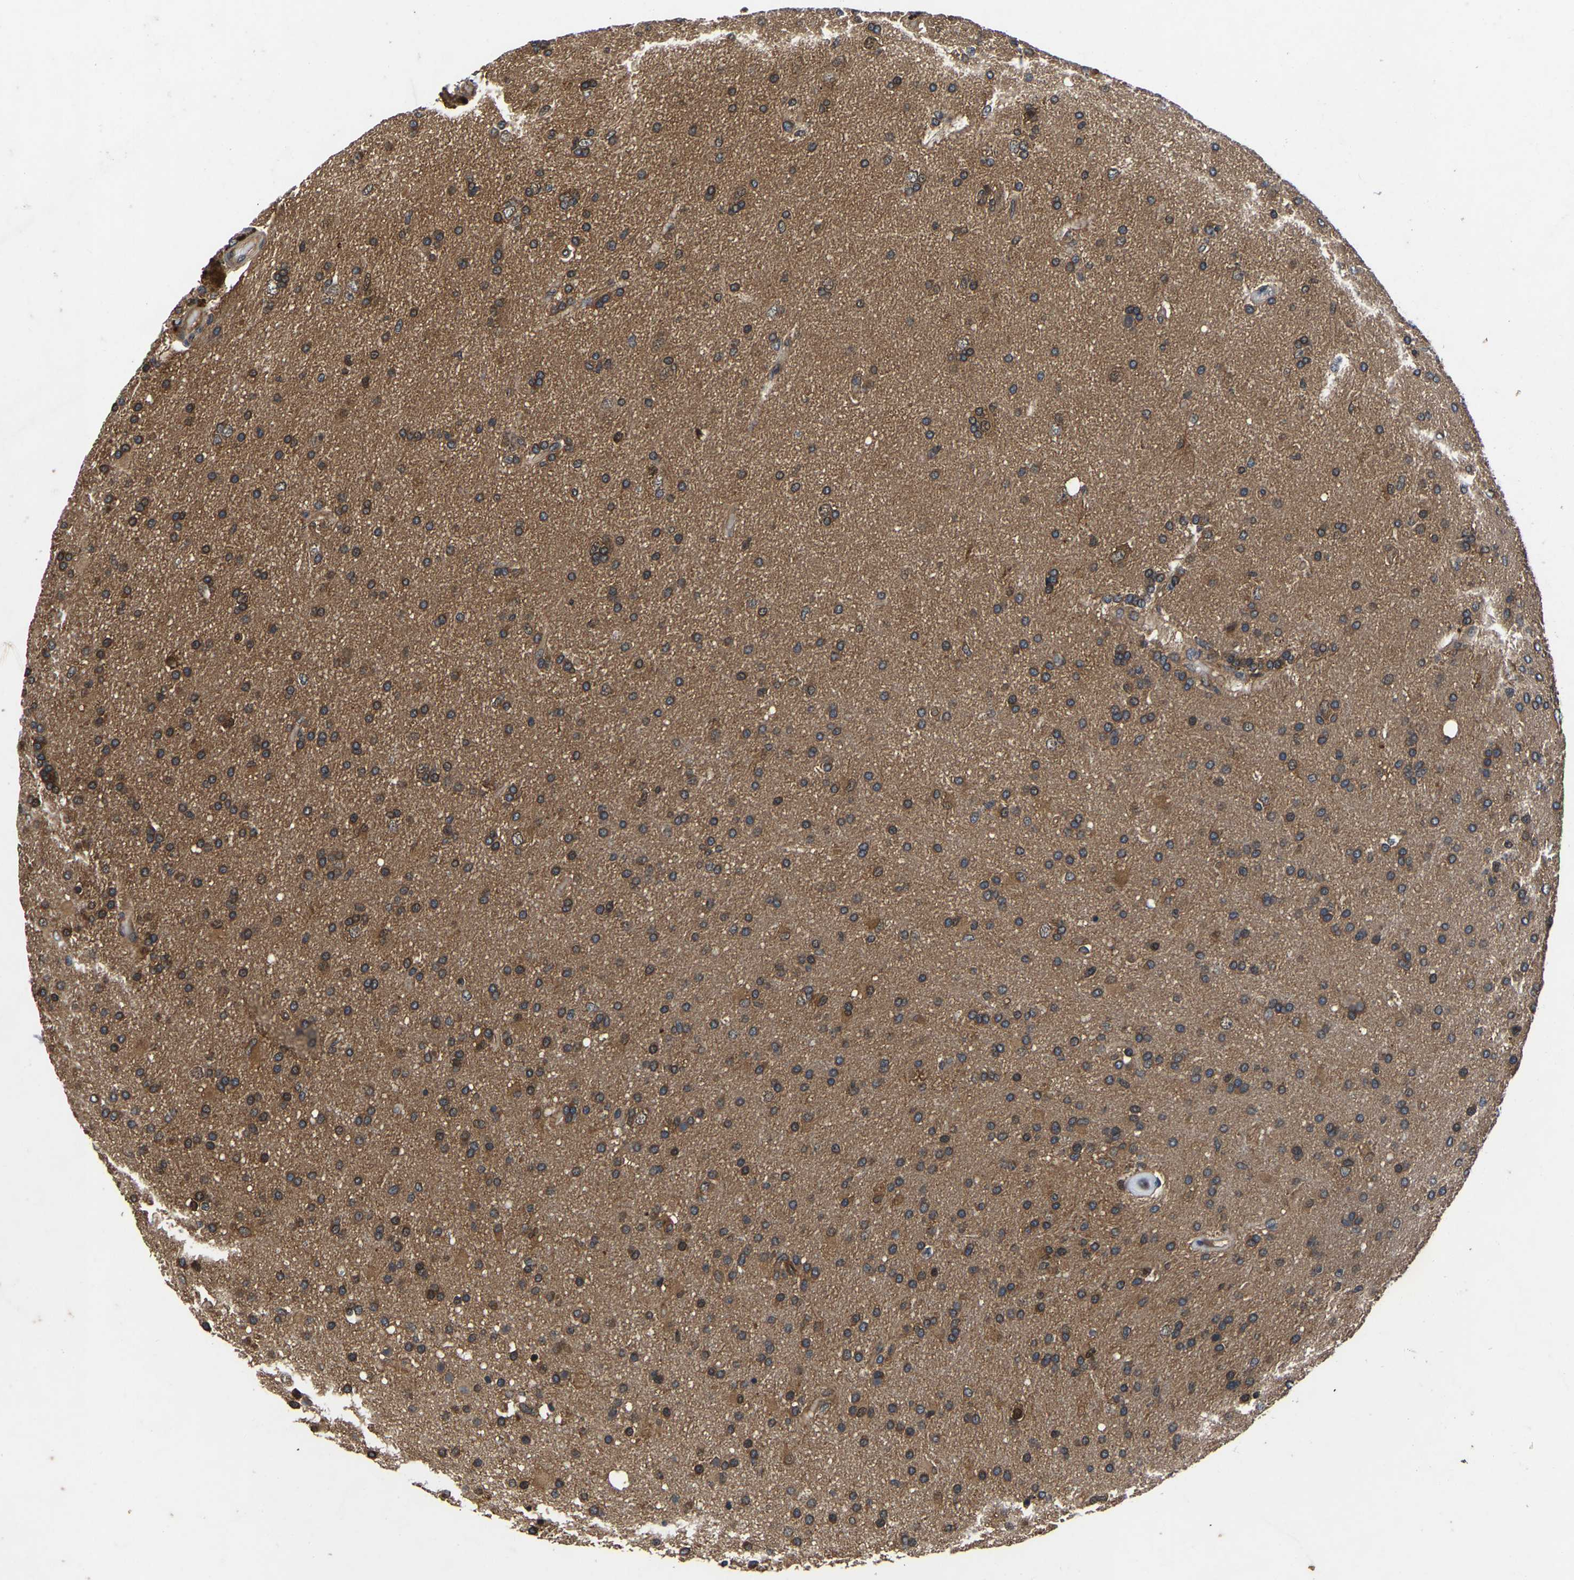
{"staining": {"intensity": "moderate", "quantity": ">75%", "location": "cytoplasmic/membranous"}, "tissue": "glioma", "cell_type": "Tumor cells", "image_type": "cancer", "snomed": [{"axis": "morphology", "description": "Glioma, malignant, High grade"}, {"axis": "topography", "description": "Brain"}], "caption": "Glioma stained for a protein reveals moderate cytoplasmic/membranous positivity in tumor cells.", "gene": "FGD5", "patient": {"sex": "male", "age": 72}}